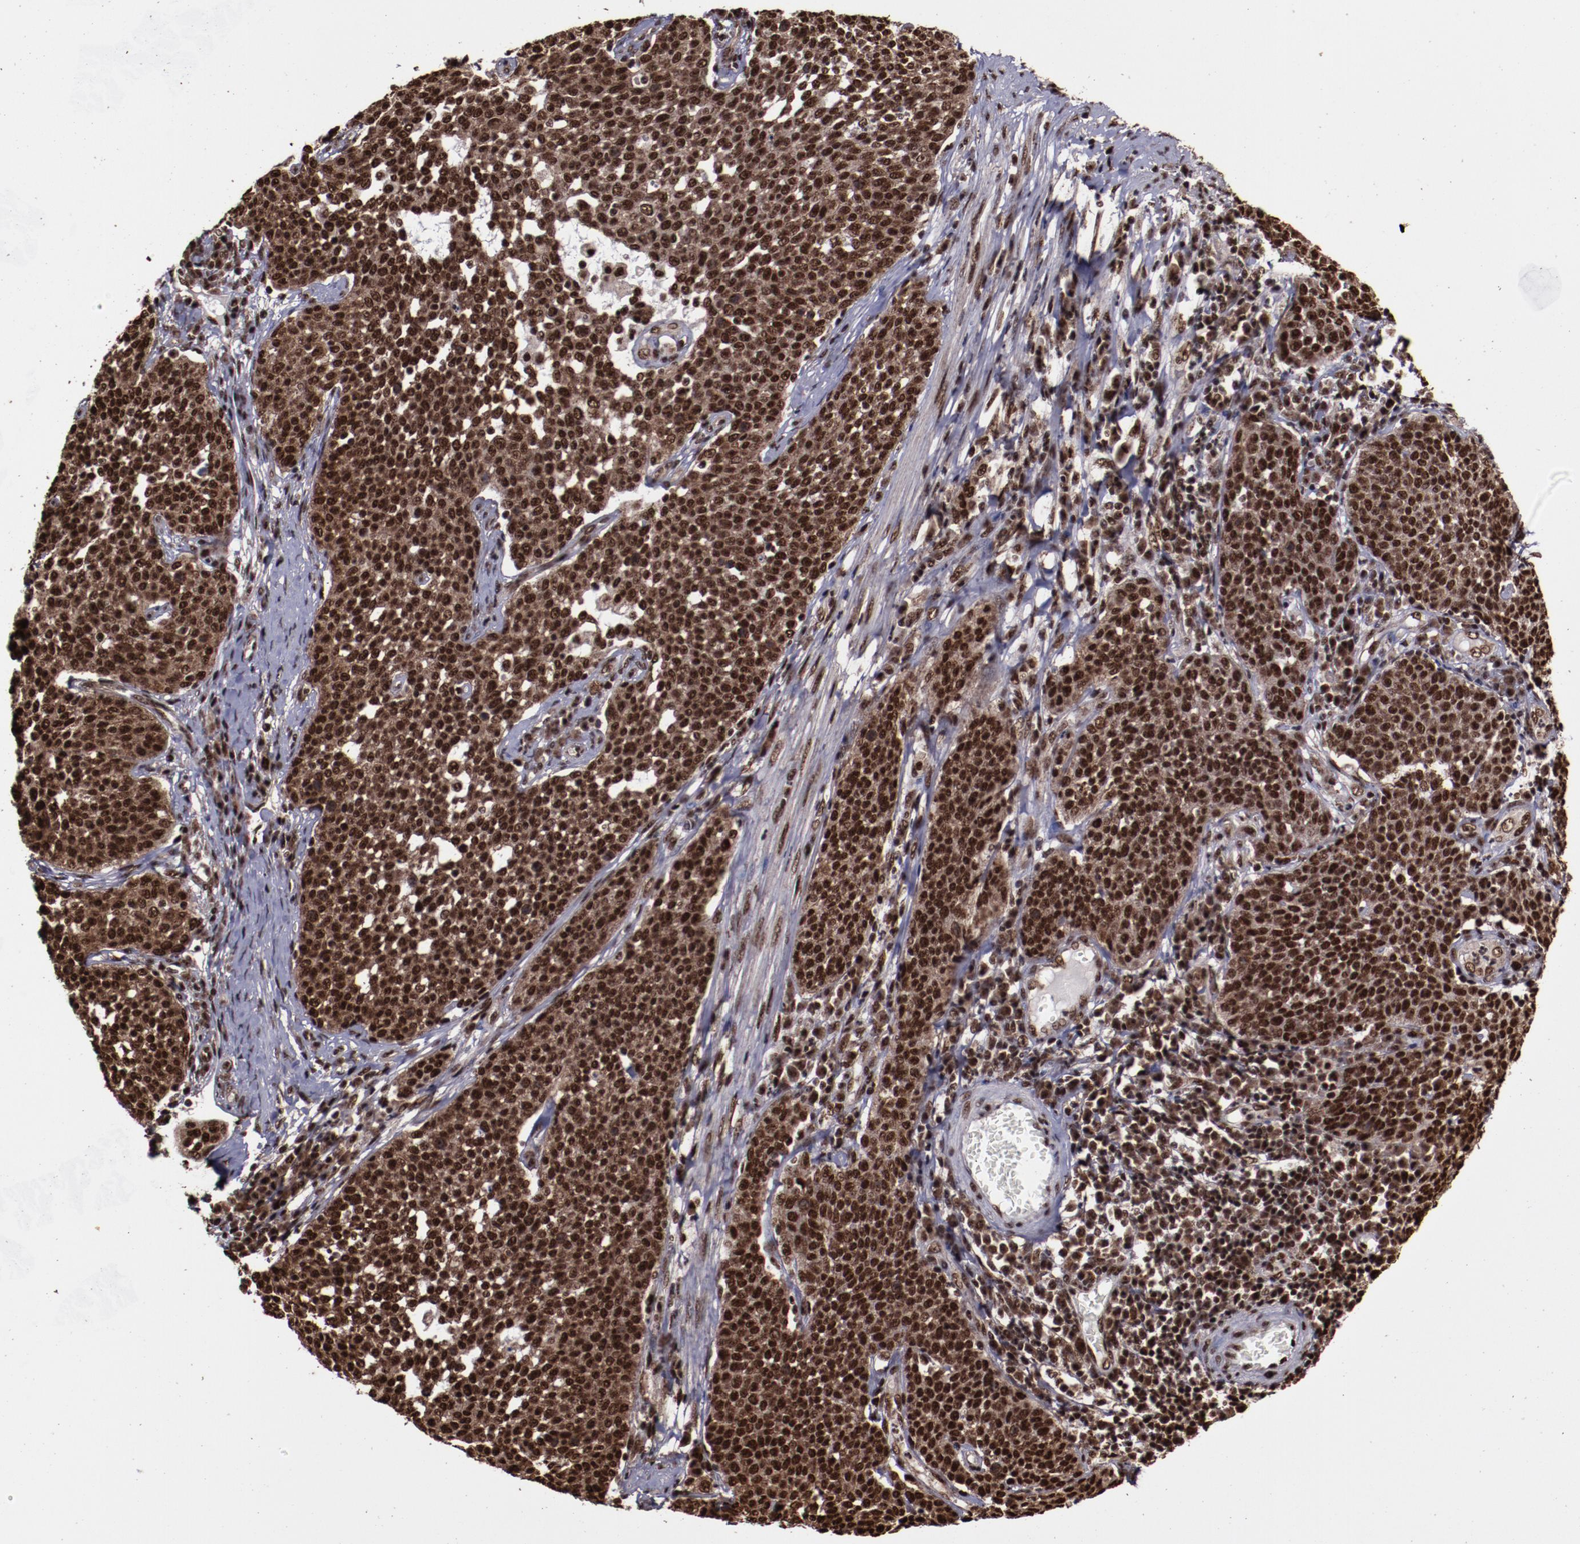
{"staining": {"intensity": "strong", "quantity": ">75%", "location": "cytoplasmic/membranous,nuclear"}, "tissue": "cervical cancer", "cell_type": "Tumor cells", "image_type": "cancer", "snomed": [{"axis": "morphology", "description": "Squamous cell carcinoma, NOS"}, {"axis": "topography", "description": "Cervix"}], "caption": "IHC (DAB) staining of human squamous cell carcinoma (cervical) reveals strong cytoplasmic/membranous and nuclear protein positivity in approximately >75% of tumor cells.", "gene": "SNW1", "patient": {"sex": "female", "age": 34}}